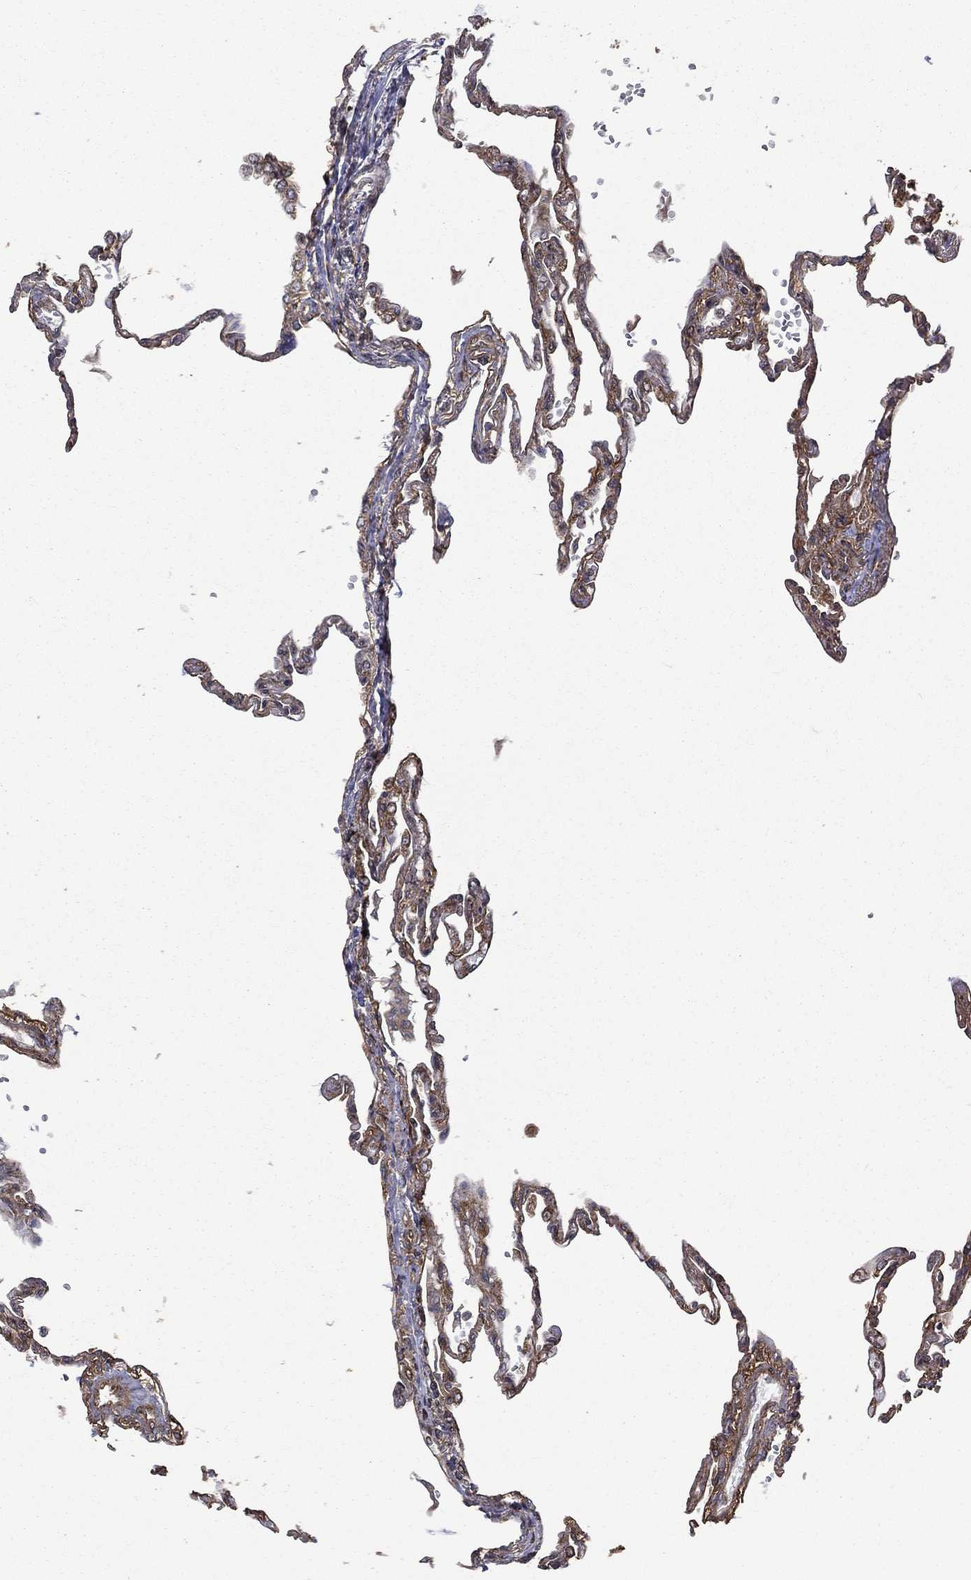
{"staining": {"intensity": "strong", "quantity": "25%-75%", "location": "cytoplasmic/membranous,nuclear"}, "tissue": "lung", "cell_type": "Alveolar cells", "image_type": "normal", "snomed": [{"axis": "morphology", "description": "Normal tissue, NOS"}, {"axis": "topography", "description": "Lung"}], "caption": "Lung stained for a protein reveals strong cytoplasmic/membranous,nuclear positivity in alveolar cells.", "gene": "GIMAP6", "patient": {"sex": "male", "age": 78}}